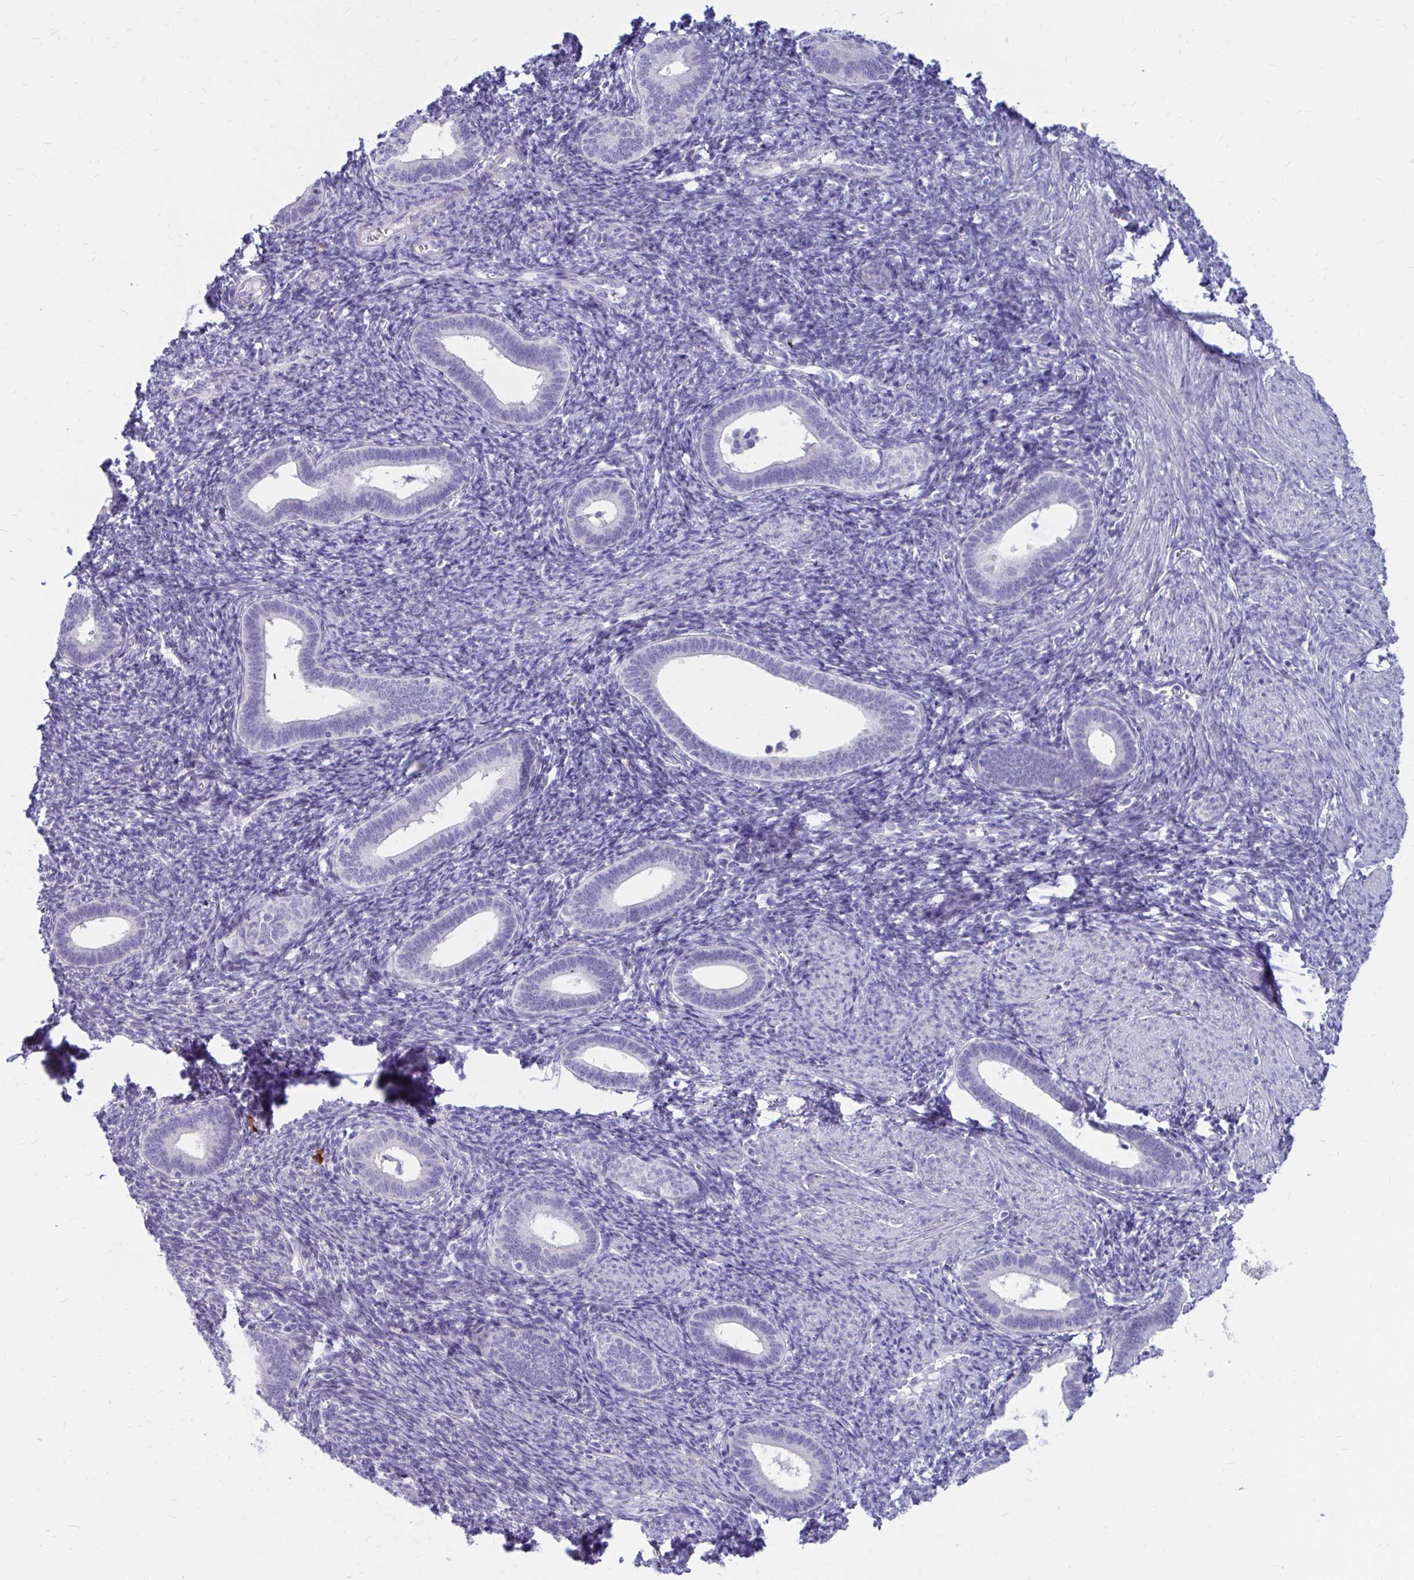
{"staining": {"intensity": "negative", "quantity": "none", "location": "none"}, "tissue": "endometrium", "cell_type": "Cells in endometrial stroma", "image_type": "normal", "snomed": [{"axis": "morphology", "description": "Normal tissue, NOS"}, {"axis": "topography", "description": "Endometrium"}], "caption": "The histopathology image shows no significant positivity in cells in endometrial stroma of endometrium. (Brightfield microscopy of DAB immunohistochemistry at high magnification).", "gene": "IGSF5", "patient": {"sex": "female", "age": 41}}